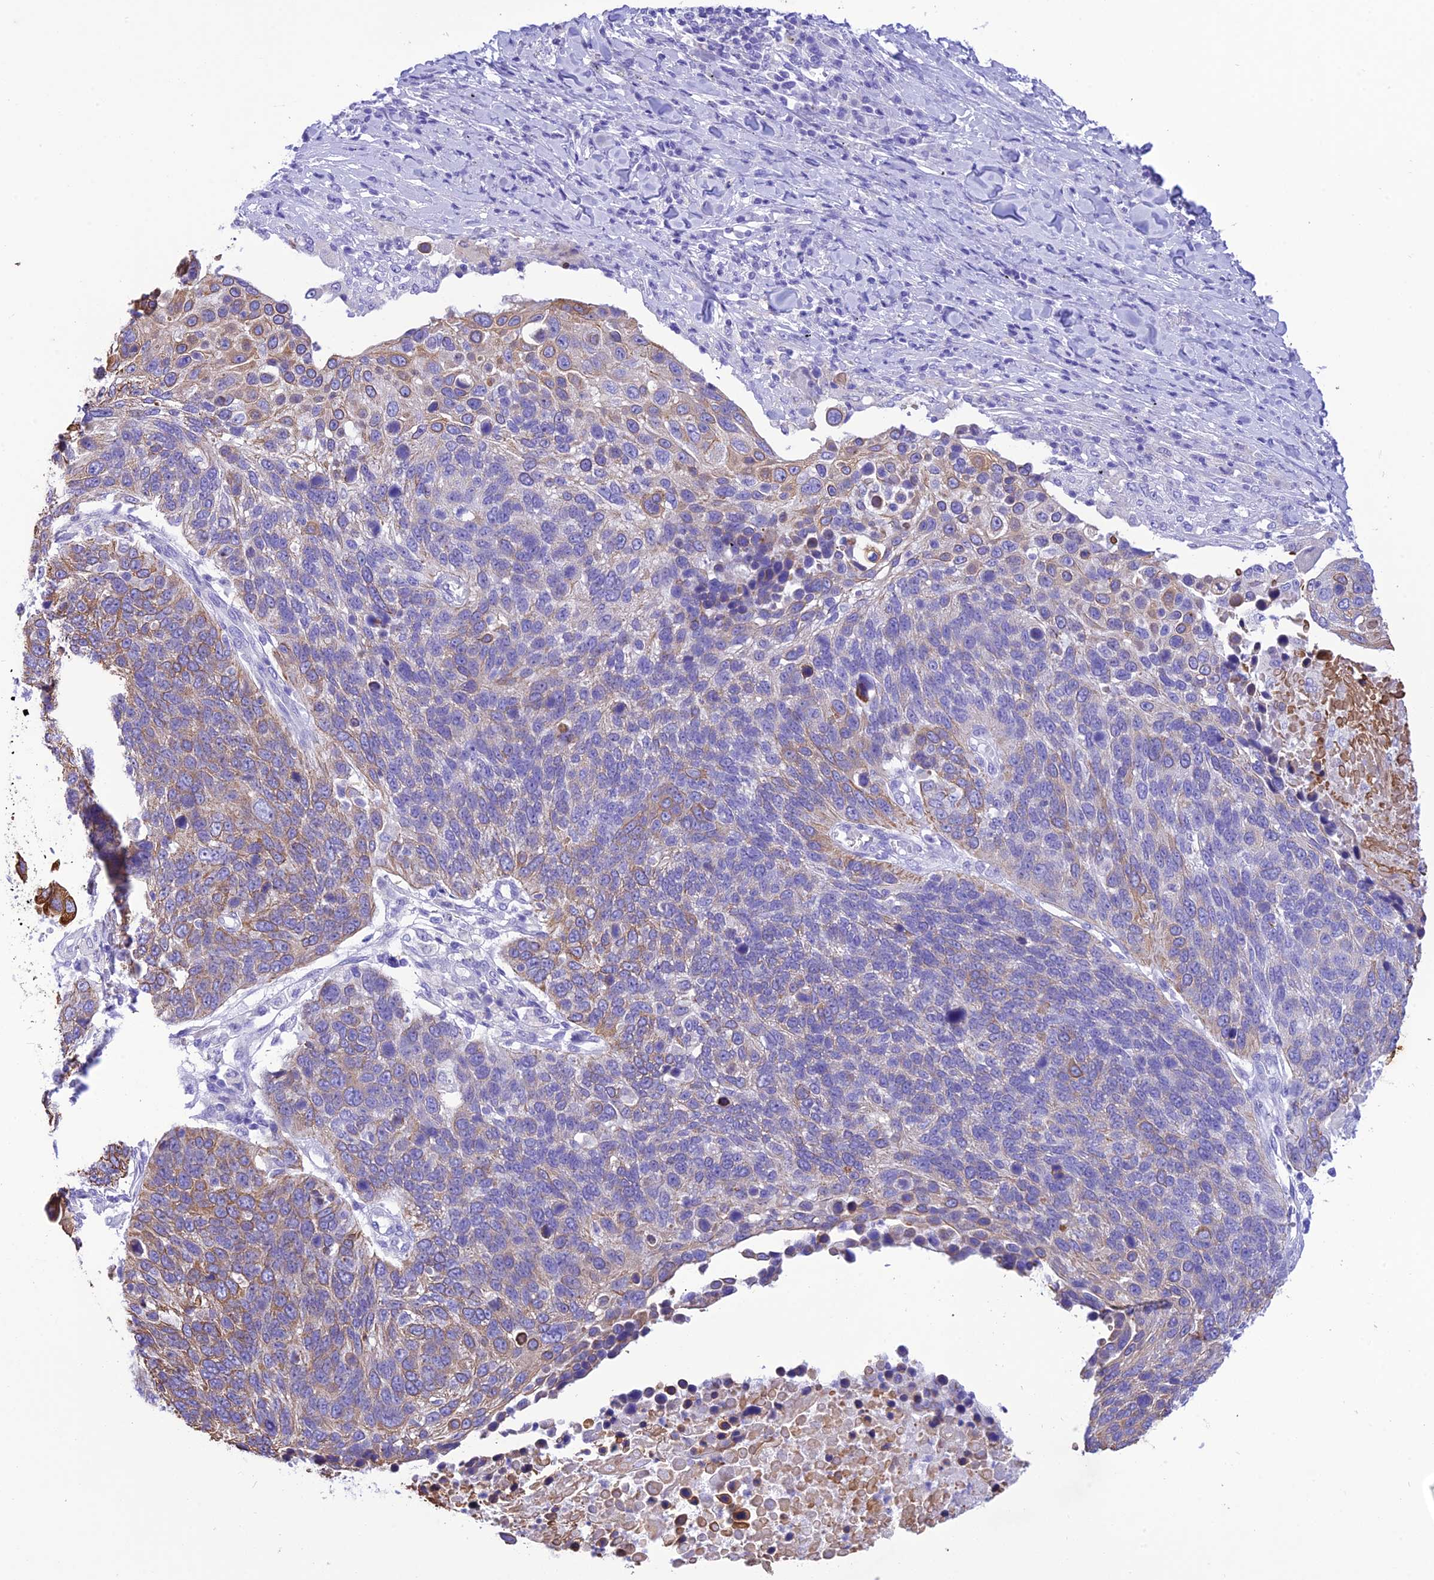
{"staining": {"intensity": "moderate", "quantity": "<25%", "location": "cytoplasmic/membranous"}, "tissue": "lung cancer", "cell_type": "Tumor cells", "image_type": "cancer", "snomed": [{"axis": "morphology", "description": "Normal tissue, NOS"}, {"axis": "morphology", "description": "Squamous cell carcinoma, NOS"}, {"axis": "topography", "description": "Lymph node"}, {"axis": "topography", "description": "Lung"}], "caption": "Immunohistochemical staining of human lung cancer (squamous cell carcinoma) displays low levels of moderate cytoplasmic/membranous protein expression in about <25% of tumor cells.", "gene": "VPS52", "patient": {"sex": "male", "age": 66}}